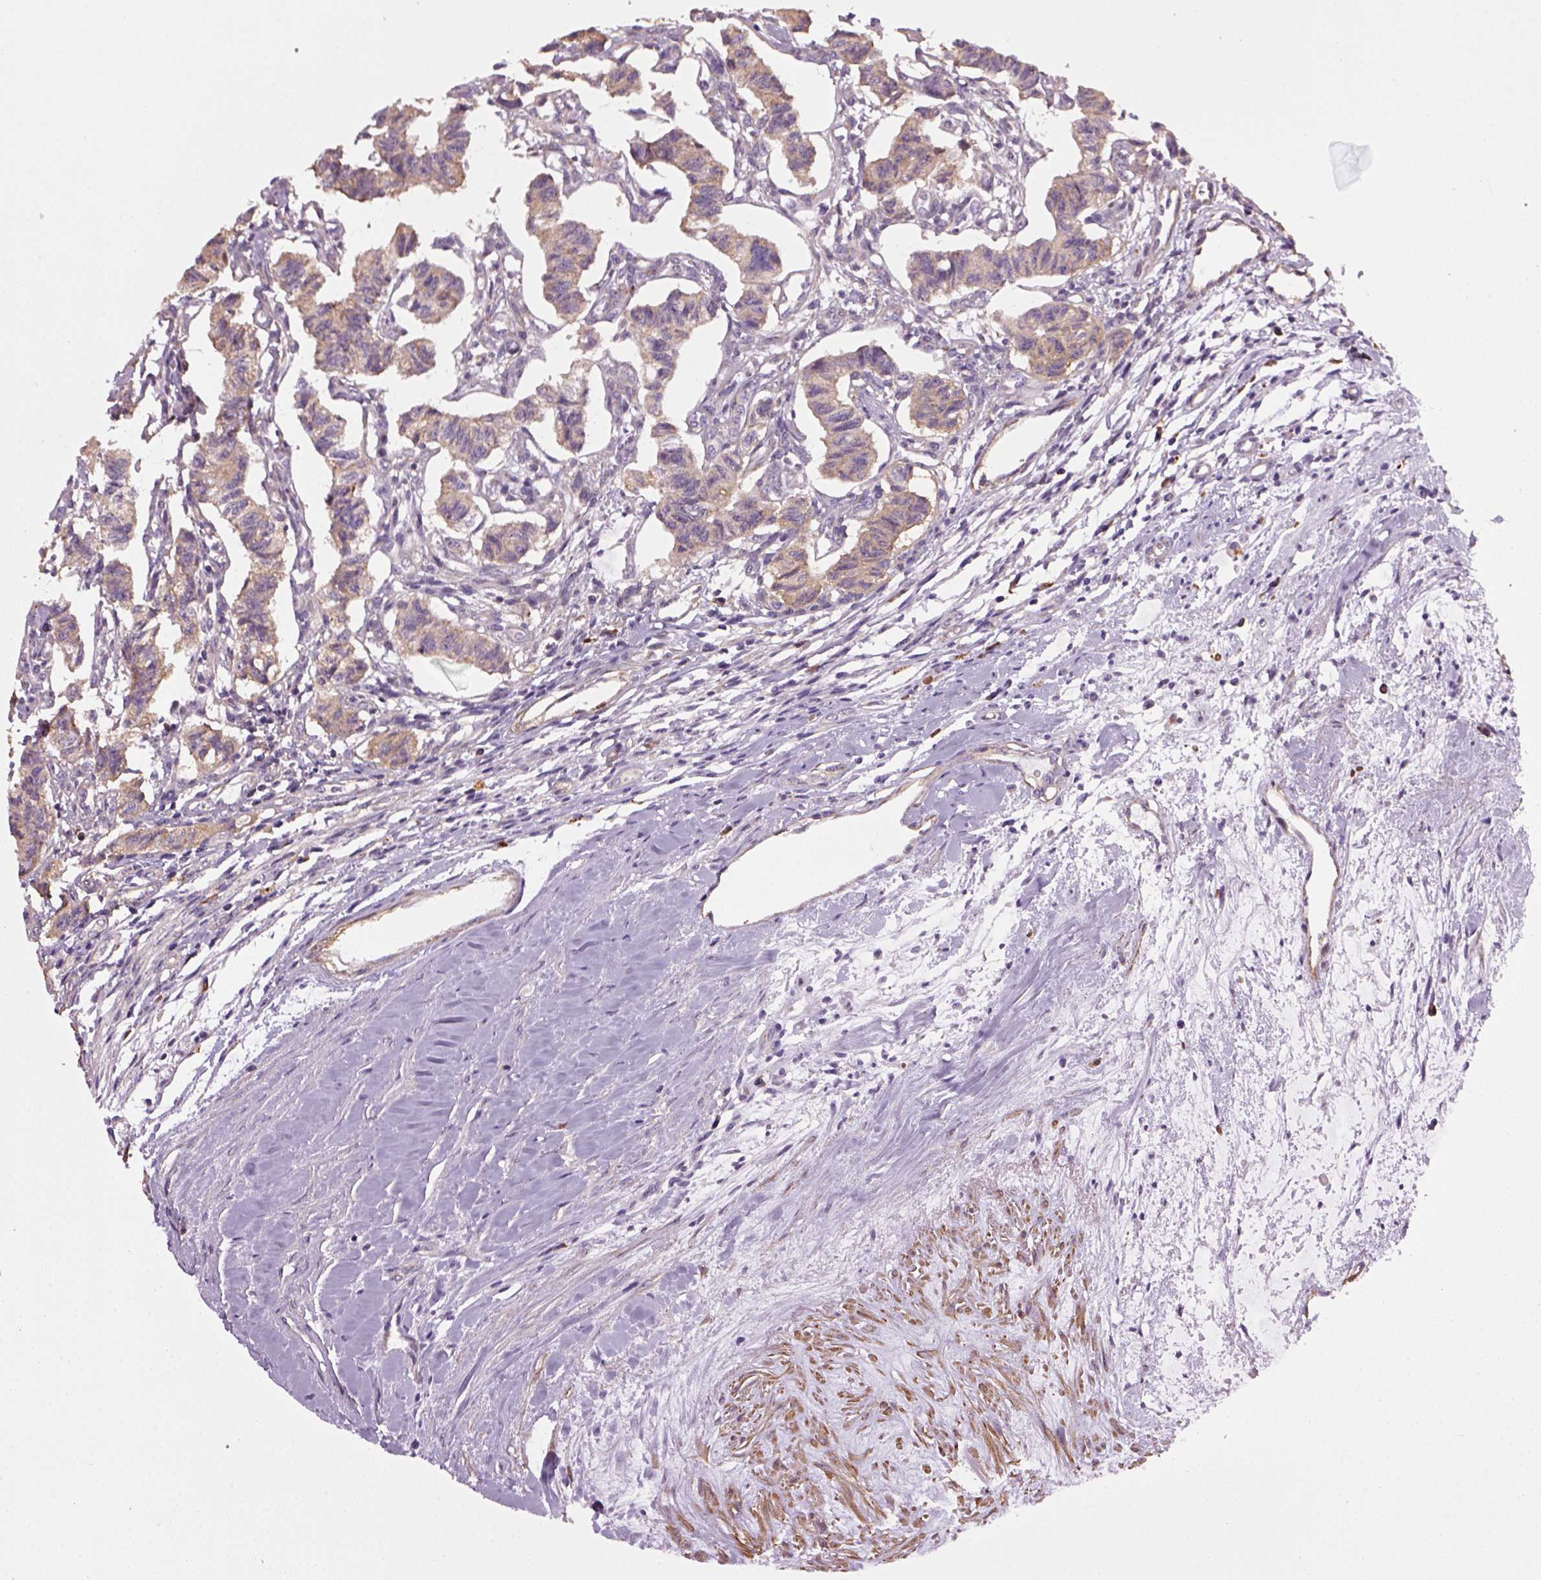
{"staining": {"intensity": "weak", "quantity": ">75%", "location": "cytoplasmic/membranous"}, "tissue": "carcinoid", "cell_type": "Tumor cells", "image_type": "cancer", "snomed": [{"axis": "morphology", "description": "Carcinoid, malignant, NOS"}, {"axis": "topography", "description": "Kidney"}], "caption": "Human carcinoid (malignant) stained for a protein (brown) reveals weak cytoplasmic/membranous positive expression in approximately >75% of tumor cells.", "gene": "TPRG1", "patient": {"sex": "female", "age": 41}}